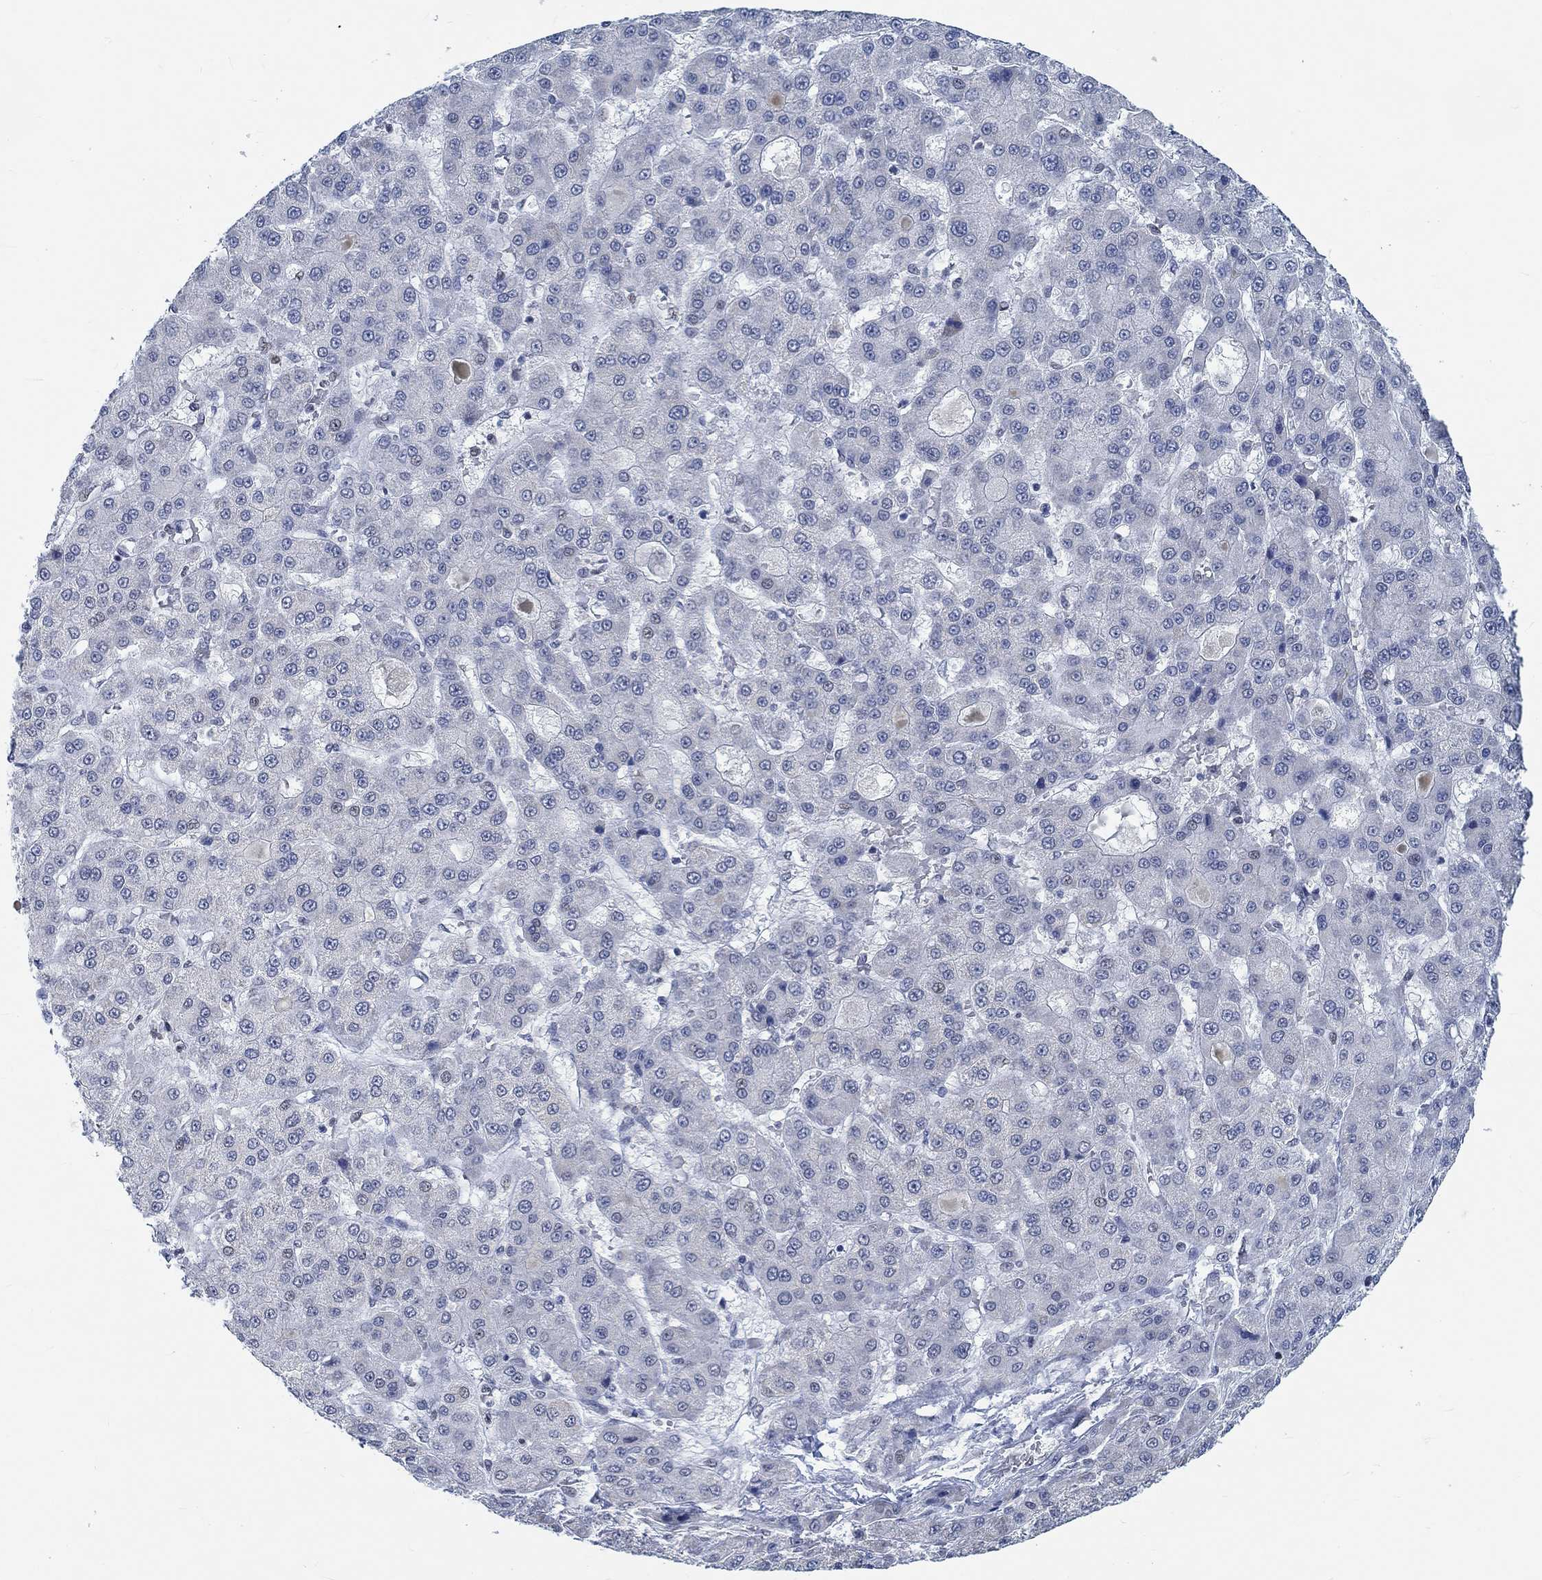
{"staining": {"intensity": "negative", "quantity": "none", "location": "none"}, "tissue": "liver cancer", "cell_type": "Tumor cells", "image_type": "cancer", "snomed": [{"axis": "morphology", "description": "Carcinoma, Hepatocellular, NOS"}, {"axis": "topography", "description": "Liver"}], "caption": "A high-resolution photomicrograph shows immunohistochemistry staining of liver hepatocellular carcinoma, which shows no significant expression in tumor cells.", "gene": "KCNH8", "patient": {"sex": "male", "age": 70}}